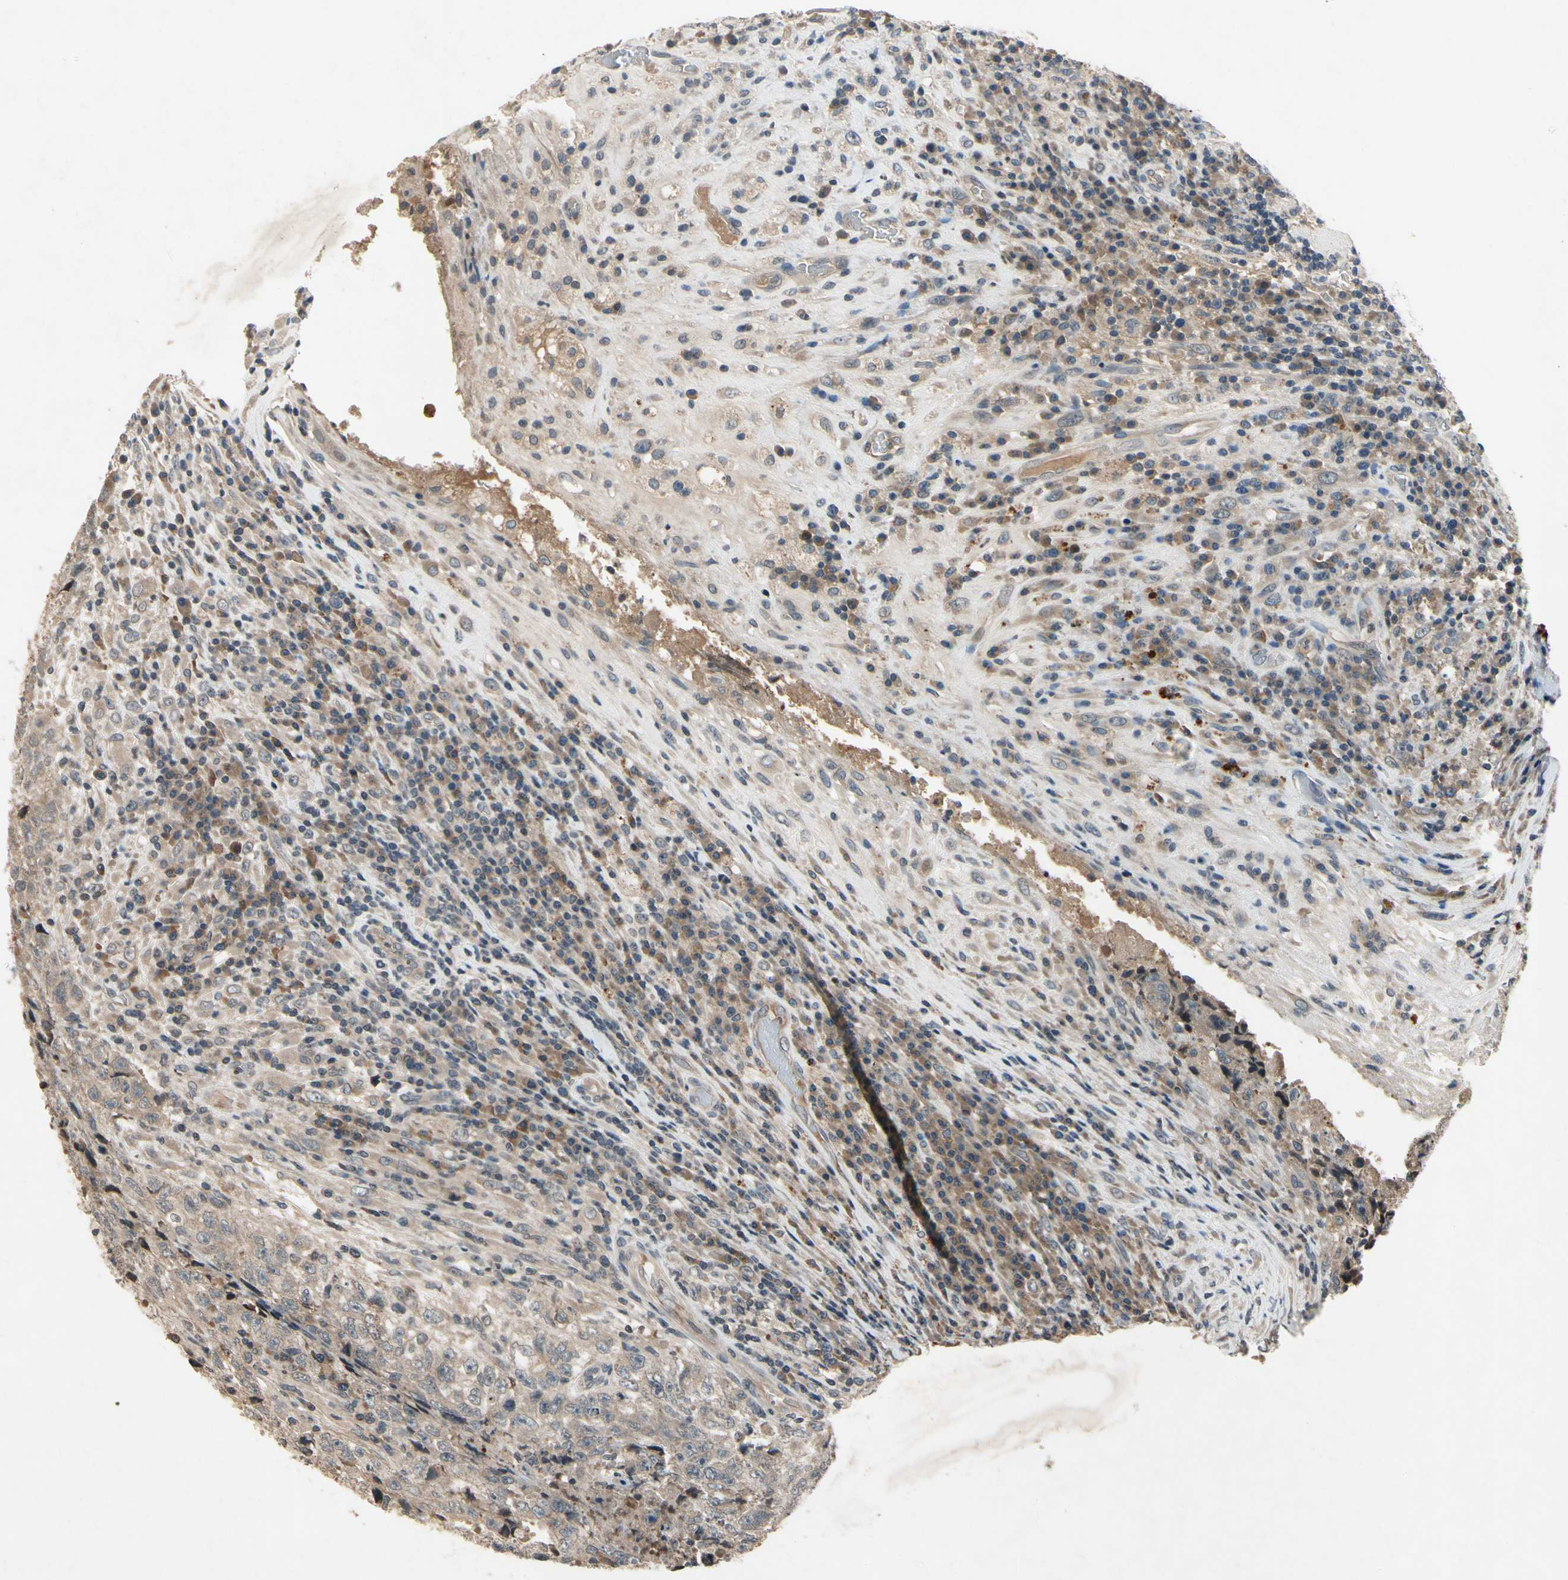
{"staining": {"intensity": "weak", "quantity": ">75%", "location": "cytoplasmic/membranous"}, "tissue": "testis cancer", "cell_type": "Tumor cells", "image_type": "cancer", "snomed": [{"axis": "morphology", "description": "Necrosis, NOS"}, {"axis": "morphology", "description": "Carcinoma, Embryonal, NOS"}, {"axis": "topography", "description": "Testis"}], "caption": "IHC micrograph of testis embryonal carcinoma stained for a protein (brown), which demonstrates low levels of weak cytoplasmic/membranous positivity in approximately >75% of tumor cells.", "gene": "DPY19L3", "patient": {"sex": "male", "age": 19}}